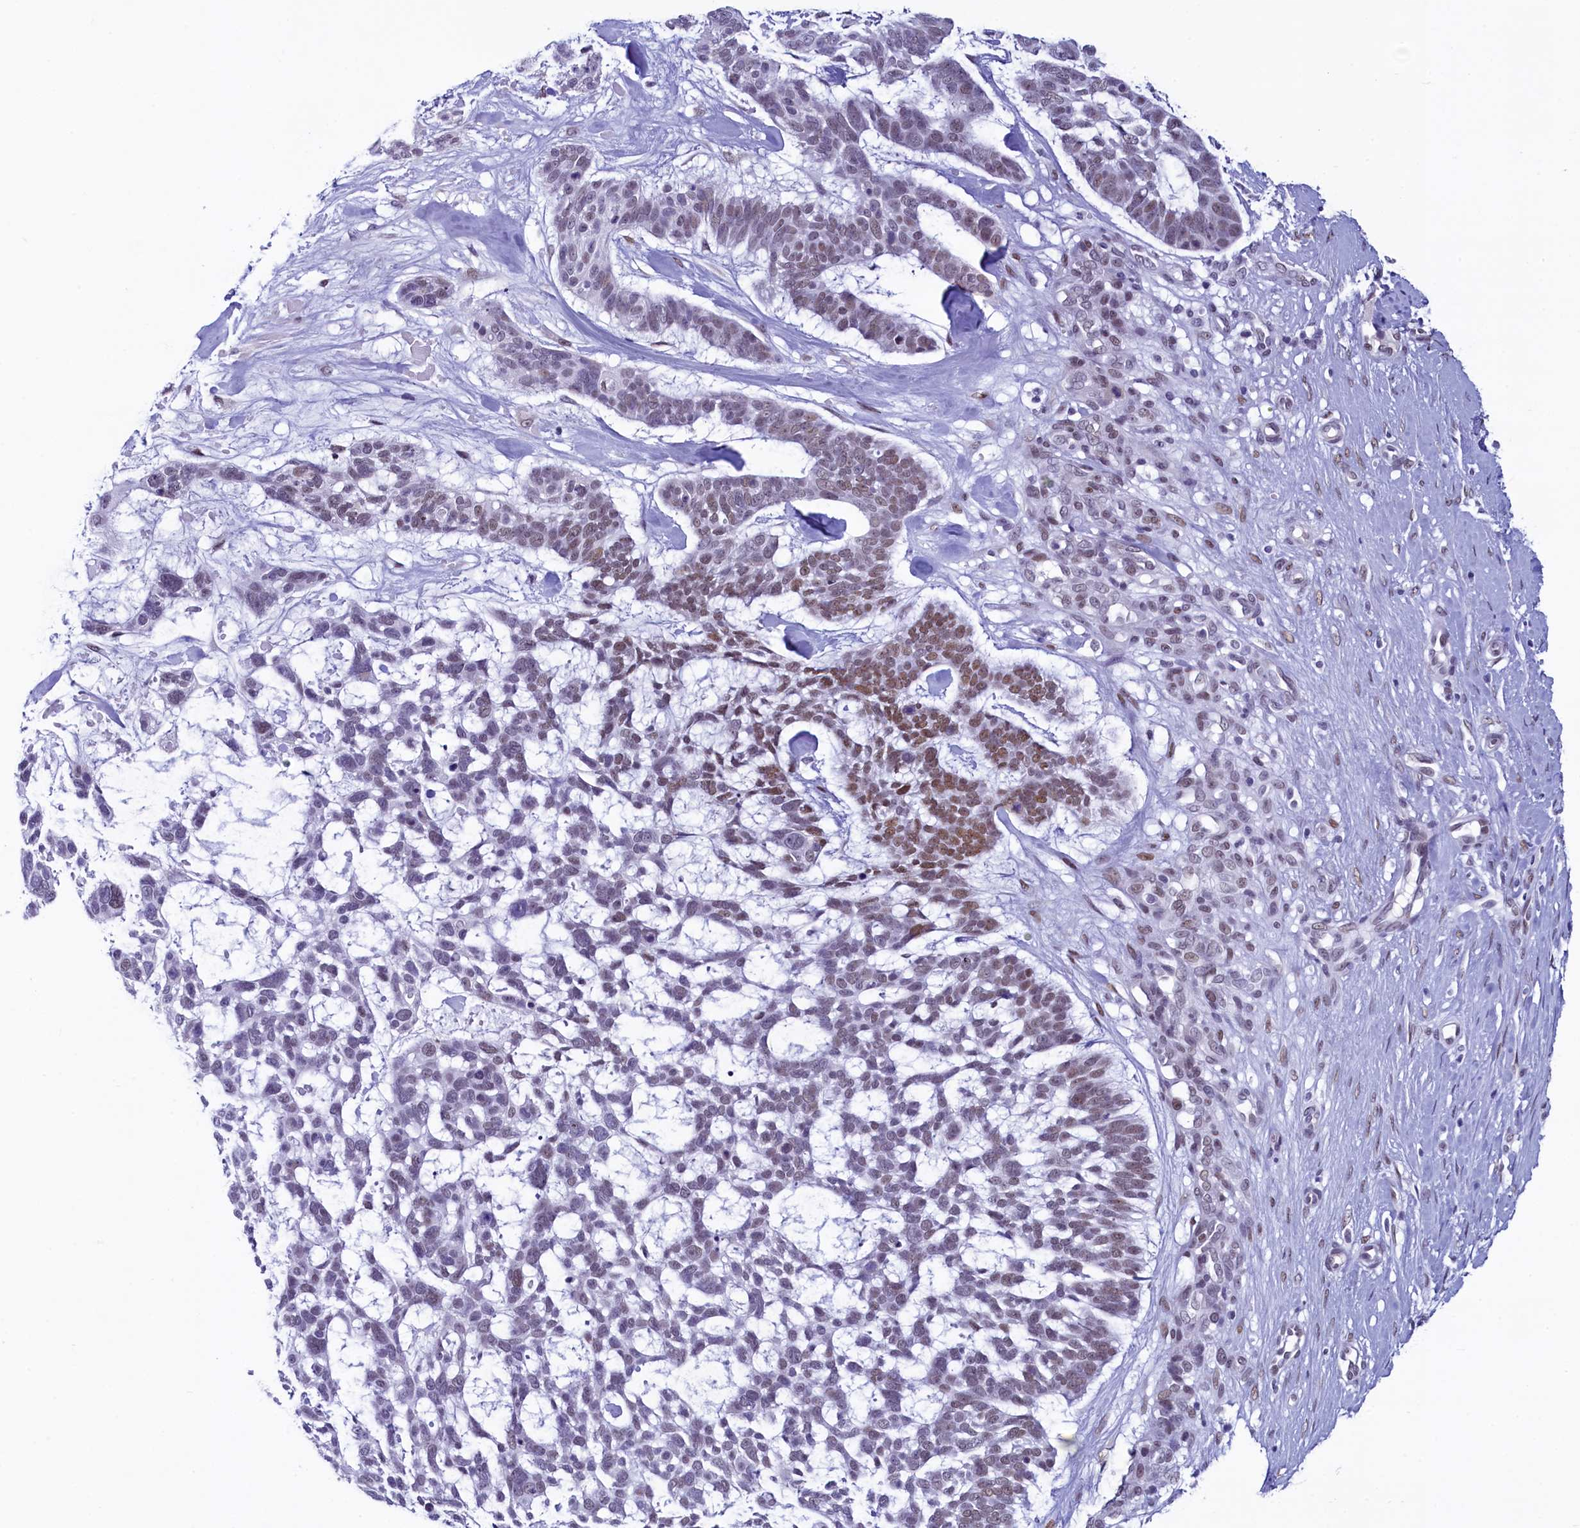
{"staining": {"intensity": "moderate", "quantity": "<25%", "location": "nuclear"}, "tissue": "skin cancer", "cell_type": "Tumor cells", "image_type": "cancer", "snomed": [{"axis": "morphology", "description": "Basal cell carcinoma"}, {"axis": "topography", "description": "Skin"}], "caption": "A micrograph showing moderate nuclear staining in approximately <25% of tumor cells in skin basal cell carcinoma, as visualized by brown immunohistochemical staining.", "gene": "SUGP2", "patient": {"sex": "male", "age": 88}}